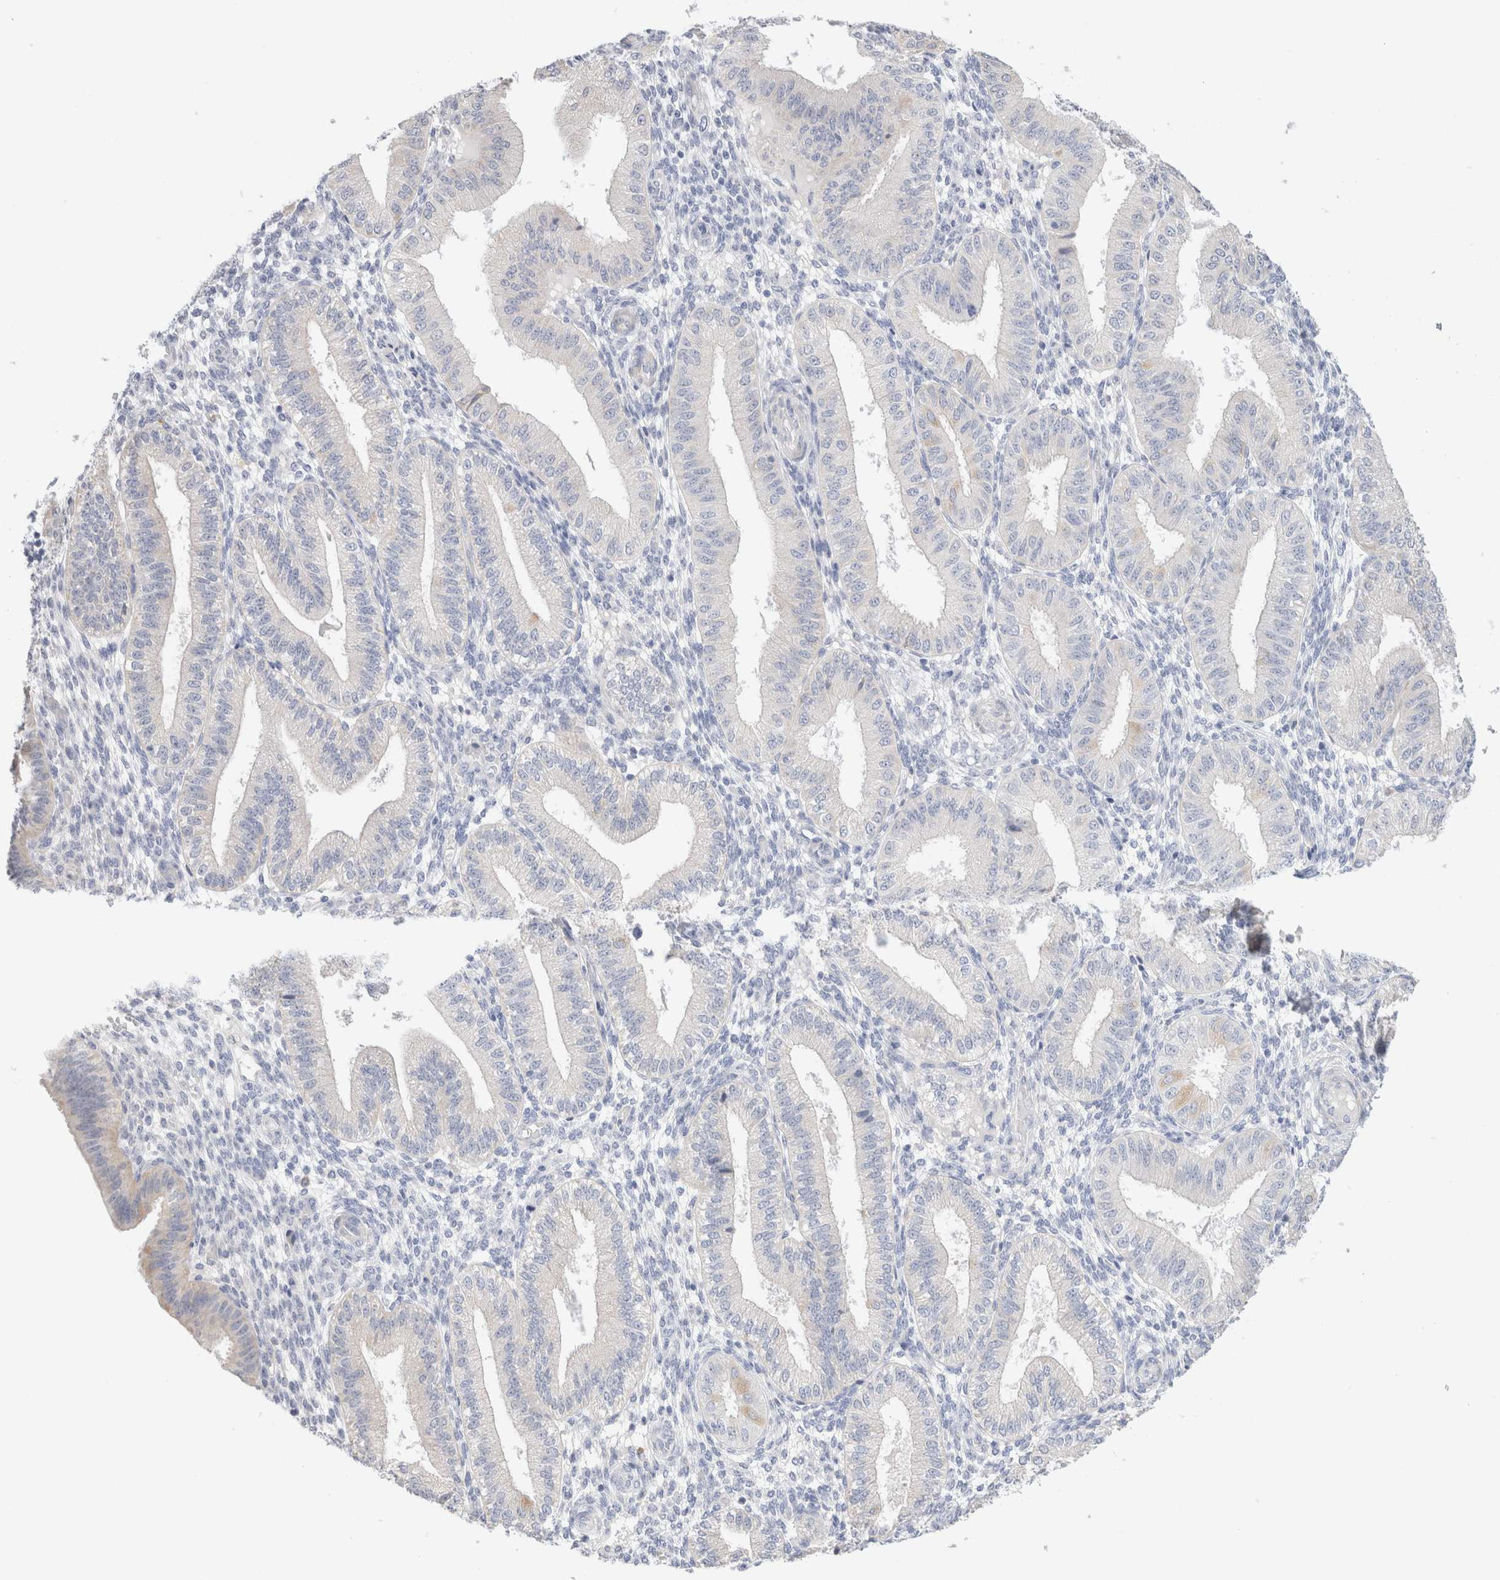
{"staining": {"intensity": "negative", "quantity": "none", "location": "none"}, "tissue": "endometrium", "cell_type": "Cells in endometrial stroma", "image_type": "normal", "snomed": [{"axis": "morphology", "description": "Normal tissue, NOS"}, {"axis": "topography", "description": "Endometrium"}], "caption": "IHC histopathology image of unremarkable endometrium stained for a protein (brown), which demonstrates no staining in cells in endometrial stroma.", "gene": "GADD45G", "patient": {"sex": "female", "age": 39}}